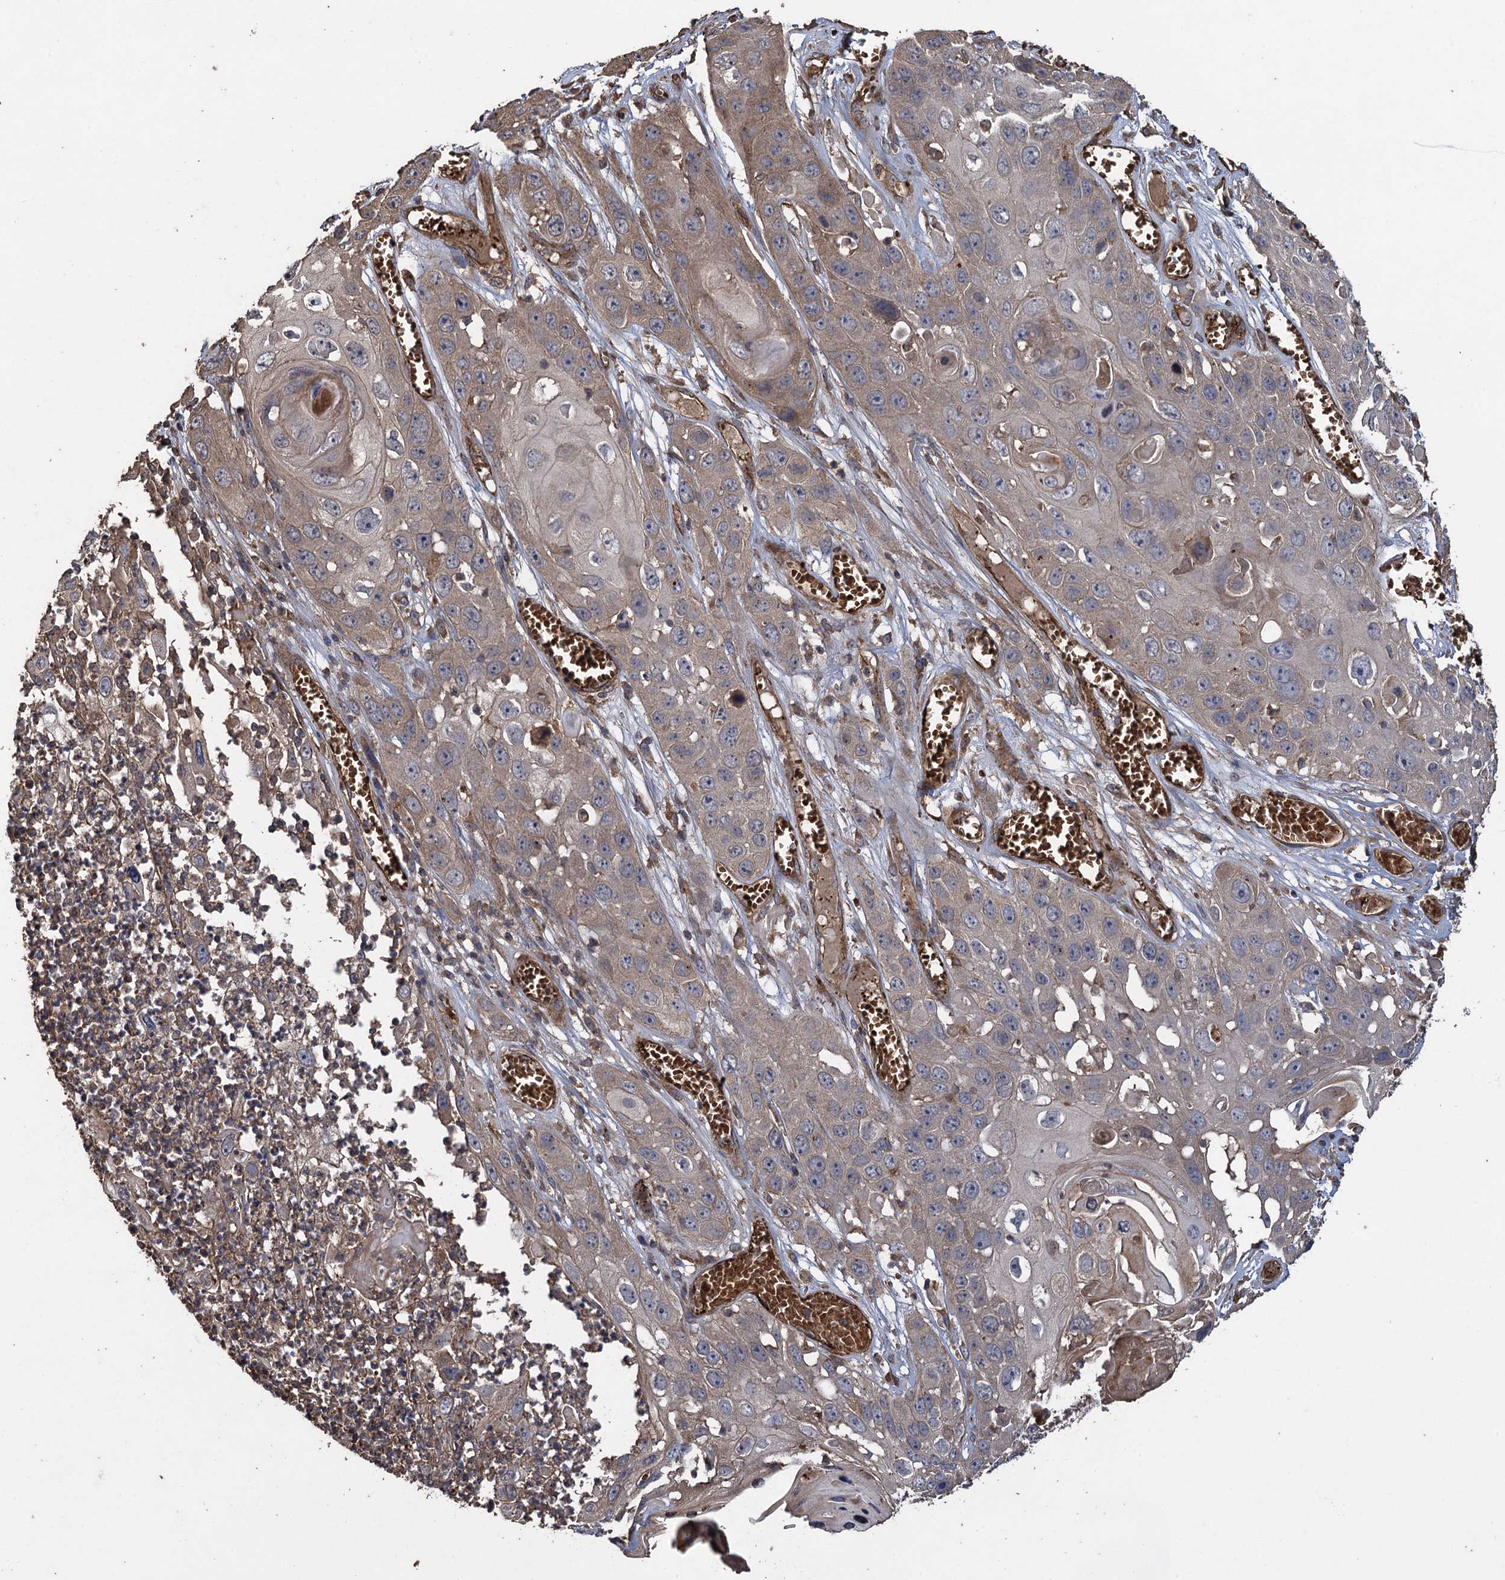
{"staining": {"intensity": "weak", "quantity": "25%-75%", "location": "cytoplasmic/membranous"}, "tissue": "skin cancer", "cell_type": "Tumor cells", "image_type": "cancer", "snomed": [{"axis": "morphology", "description": "Squamous cell carcinoma, NOS"}, {"axis": "topography", "description": "Skin"}], "caption": "Skin cancer was stained to show a protein in brown. There is low levels of weak cytoplasmic/membranous positivity in about 25%-75% of tumor cells.", "gene": "TXNDC11", "patient": {"sex": "male", "age": 55}}